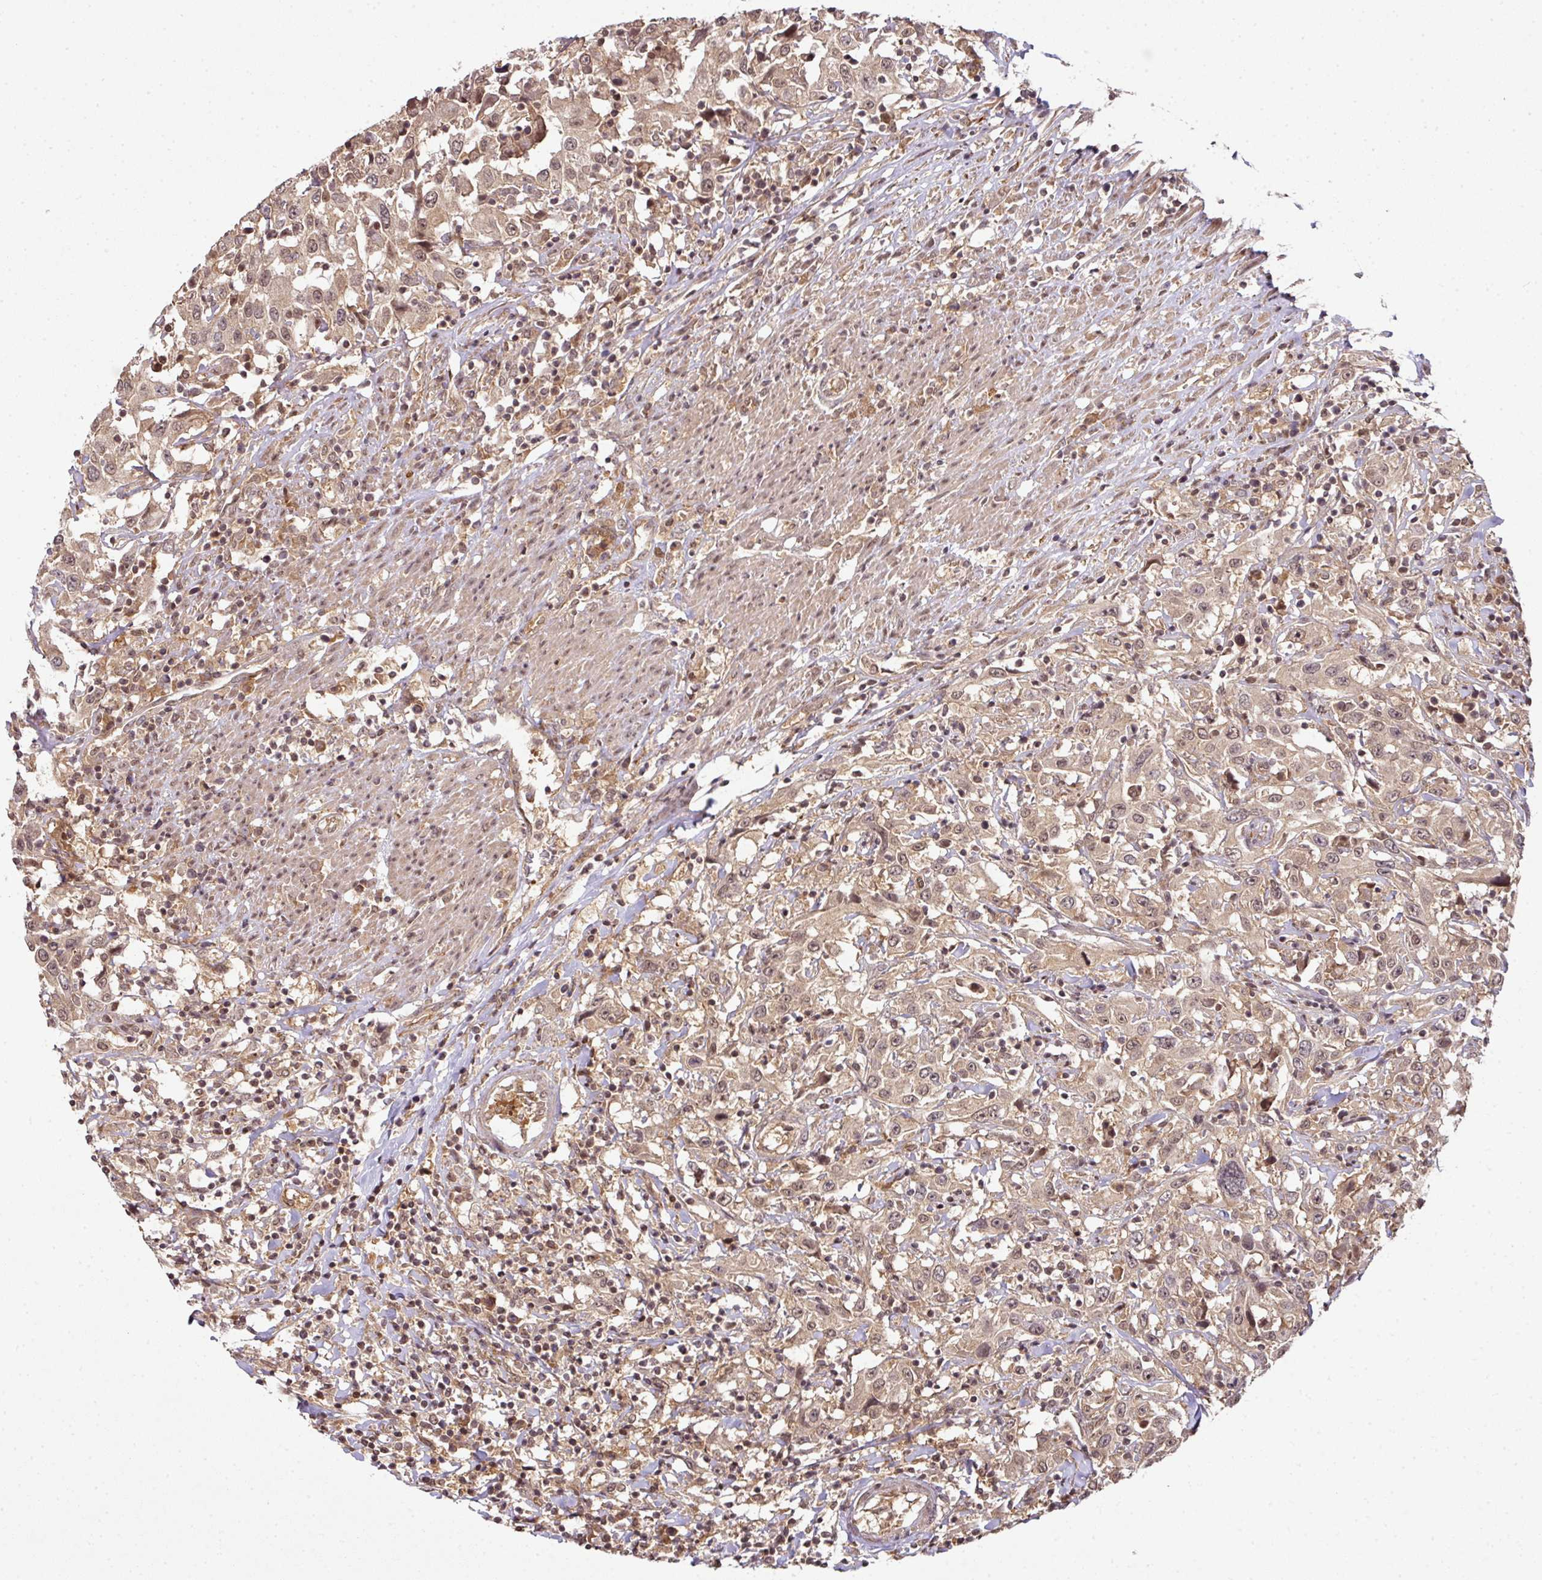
{"staining": {"intensity": "weak", "quantity": ">75%", "location": "cytoplasmic/membranous"}, "tissue": "urothelial cancer", "cell_type": "Tumor cells", "image_type": "cancer", "snomed": [{"axis": "morphology", "description": "Urothelial carcinoma, High grade"}, {"axis": "topography", "description": "Urinary bladder"}], "caption": "Brown immunohistochemical staining in human urothelial cancer demonstrates weak cytoplasmic/membranous staining in about >75% of tumor cells. The staining is performed using DAB (3,3'-diaminobenzidine) brown chromogen to label protein expression. The nuclei are counter-stained blue using hematoxylin.", "gene": "ANKRD18A", "patient": {"sex": "male", "age": 61}}